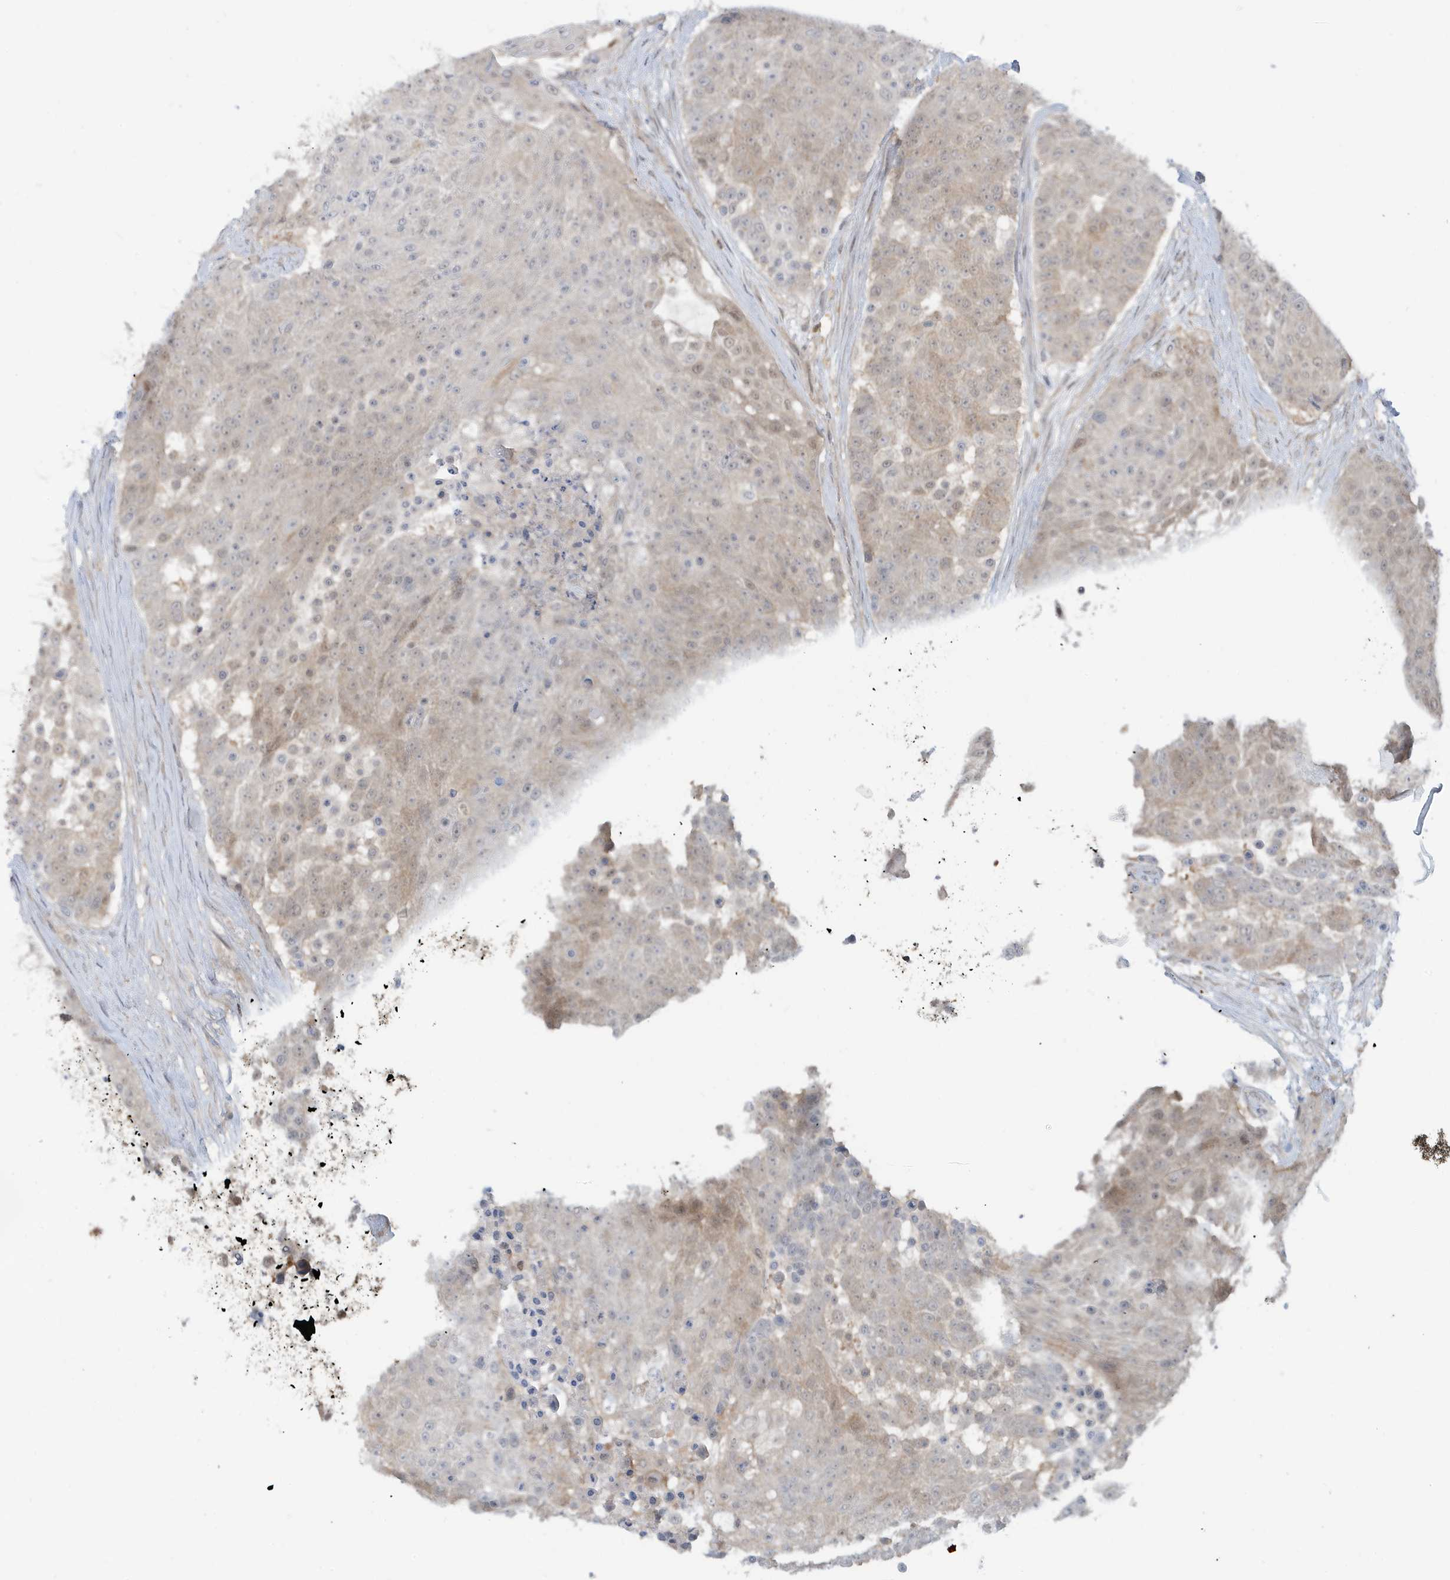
{"staining": {"intensity": "weak", "quantity": "<25%", "location": "cytoplasmic/membranous"}, "tissue": "urothelial cancer", "cell_type": "Tumor cells", "image_type": "cancer", "snomed": [{"axis": "morphology", "description": "Urothelial carcinoma, High grade"}, {"axis": "topography", "description": "Urinary bladder"}], "caption": "Immunohistochemical staining of human high-grade urothelial carcinoma reveals no significant positivity in tumor cells. Brightfield microscopy of immunohistochemistry (IHC) stained with DAB (brown) and hematoxylin (blue), captured at high magnification.", "gene": "OGA", "patient": {"sex": "female", "age": 63}}